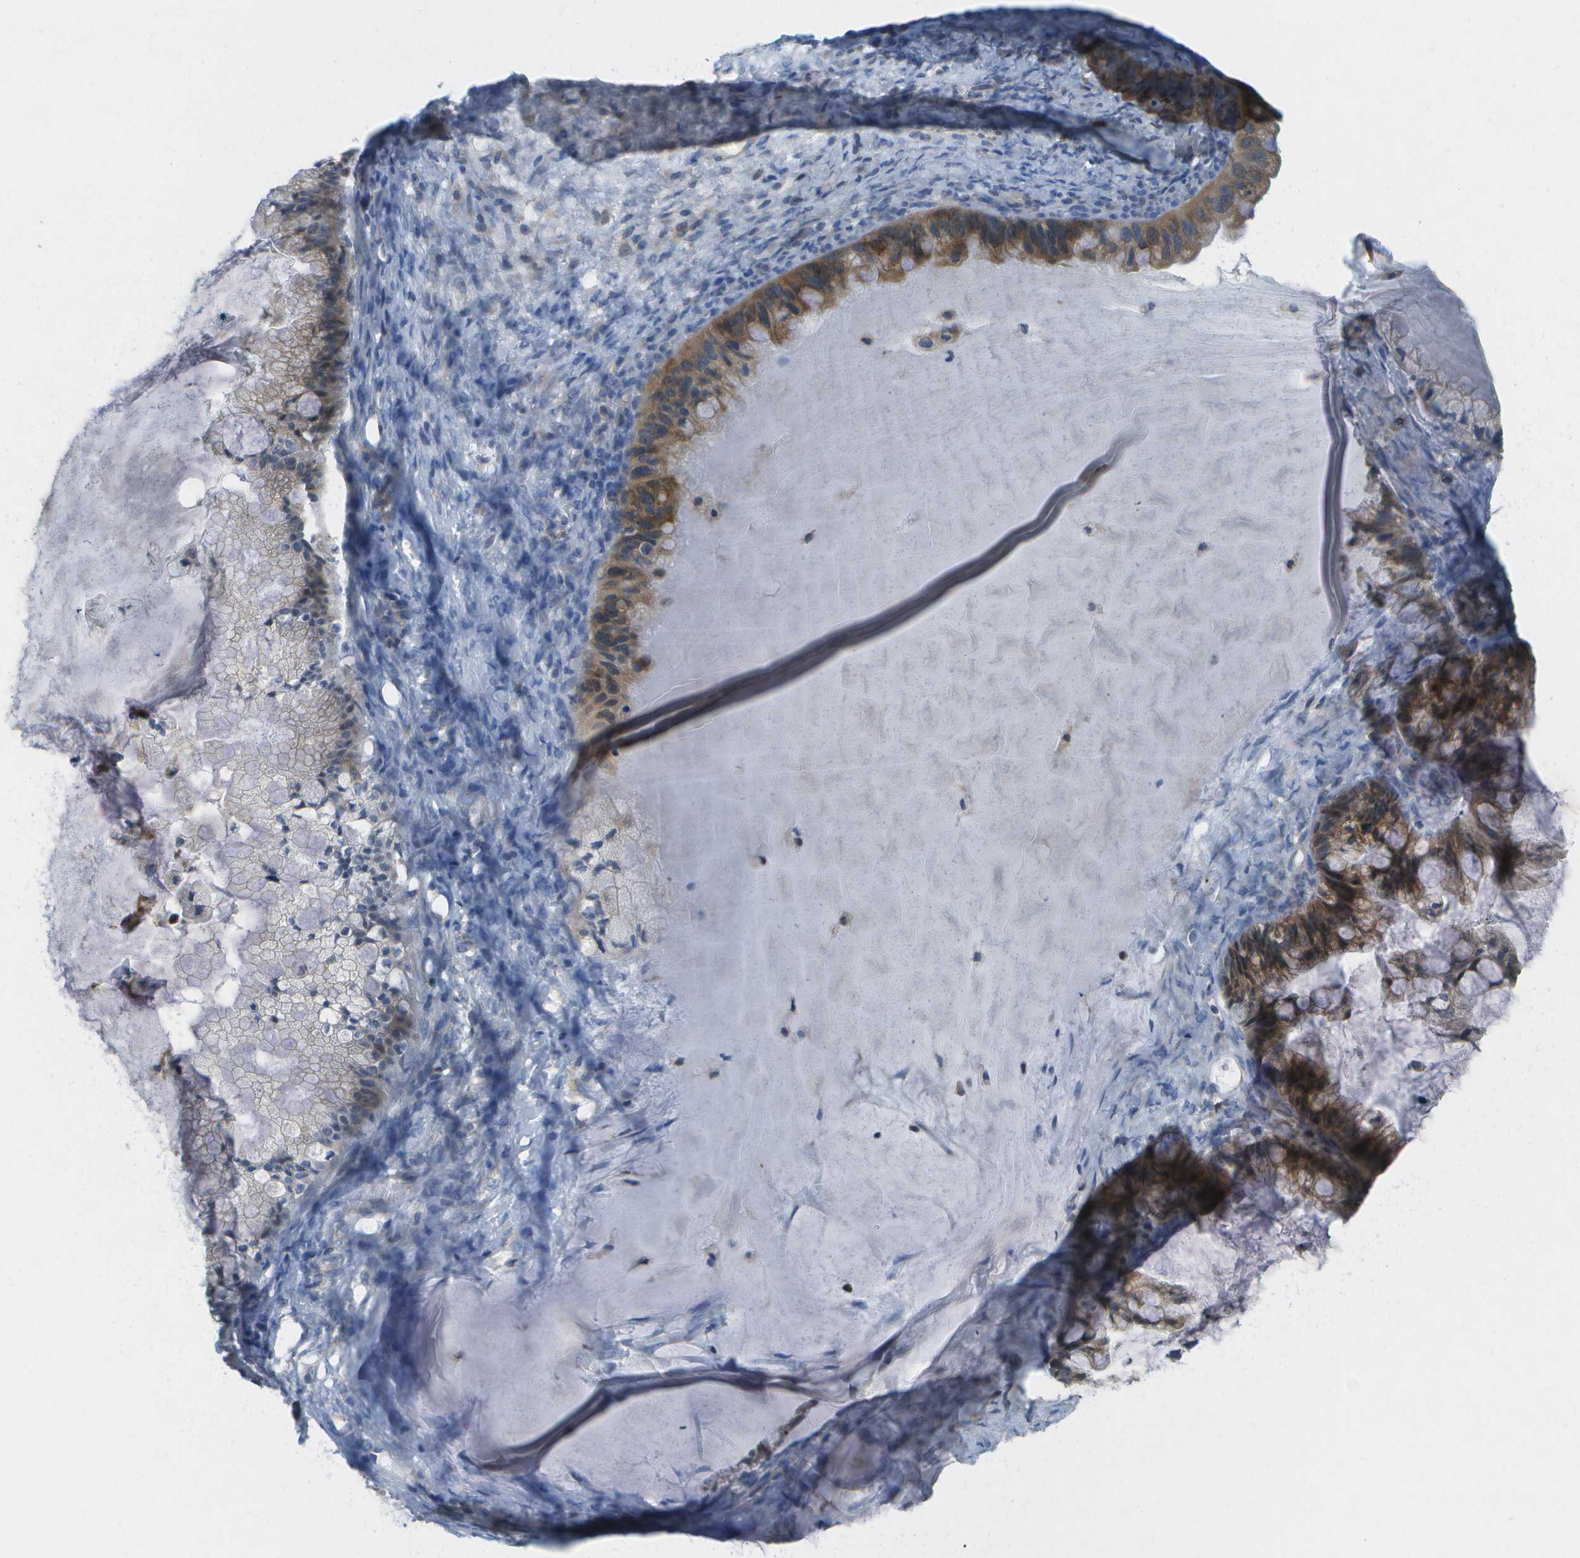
{"staining": {"intensity": "moderate", "quantity": "25%-75%", "location": "cytoplasmic/membranous"}, "tissue": "ovarian cancer", "cell_type": "Tumor cells", "image_type": "cancer", "snomed": [{"axis": "morphology", "description": "Cystadenocarcinoma, mucinous, NOS"}, {"axis": "topography", "description": "Ovary"}], "caption": "An image of human ovarian cancer stained for a protein reveals moderate cytoplasmic/membranous brown staining in tumor cells. (Brightfield microscopy of DAB IHC at high magnification).", "gene": "WNK2", "patient": {"sex": "female", "age": 57}}